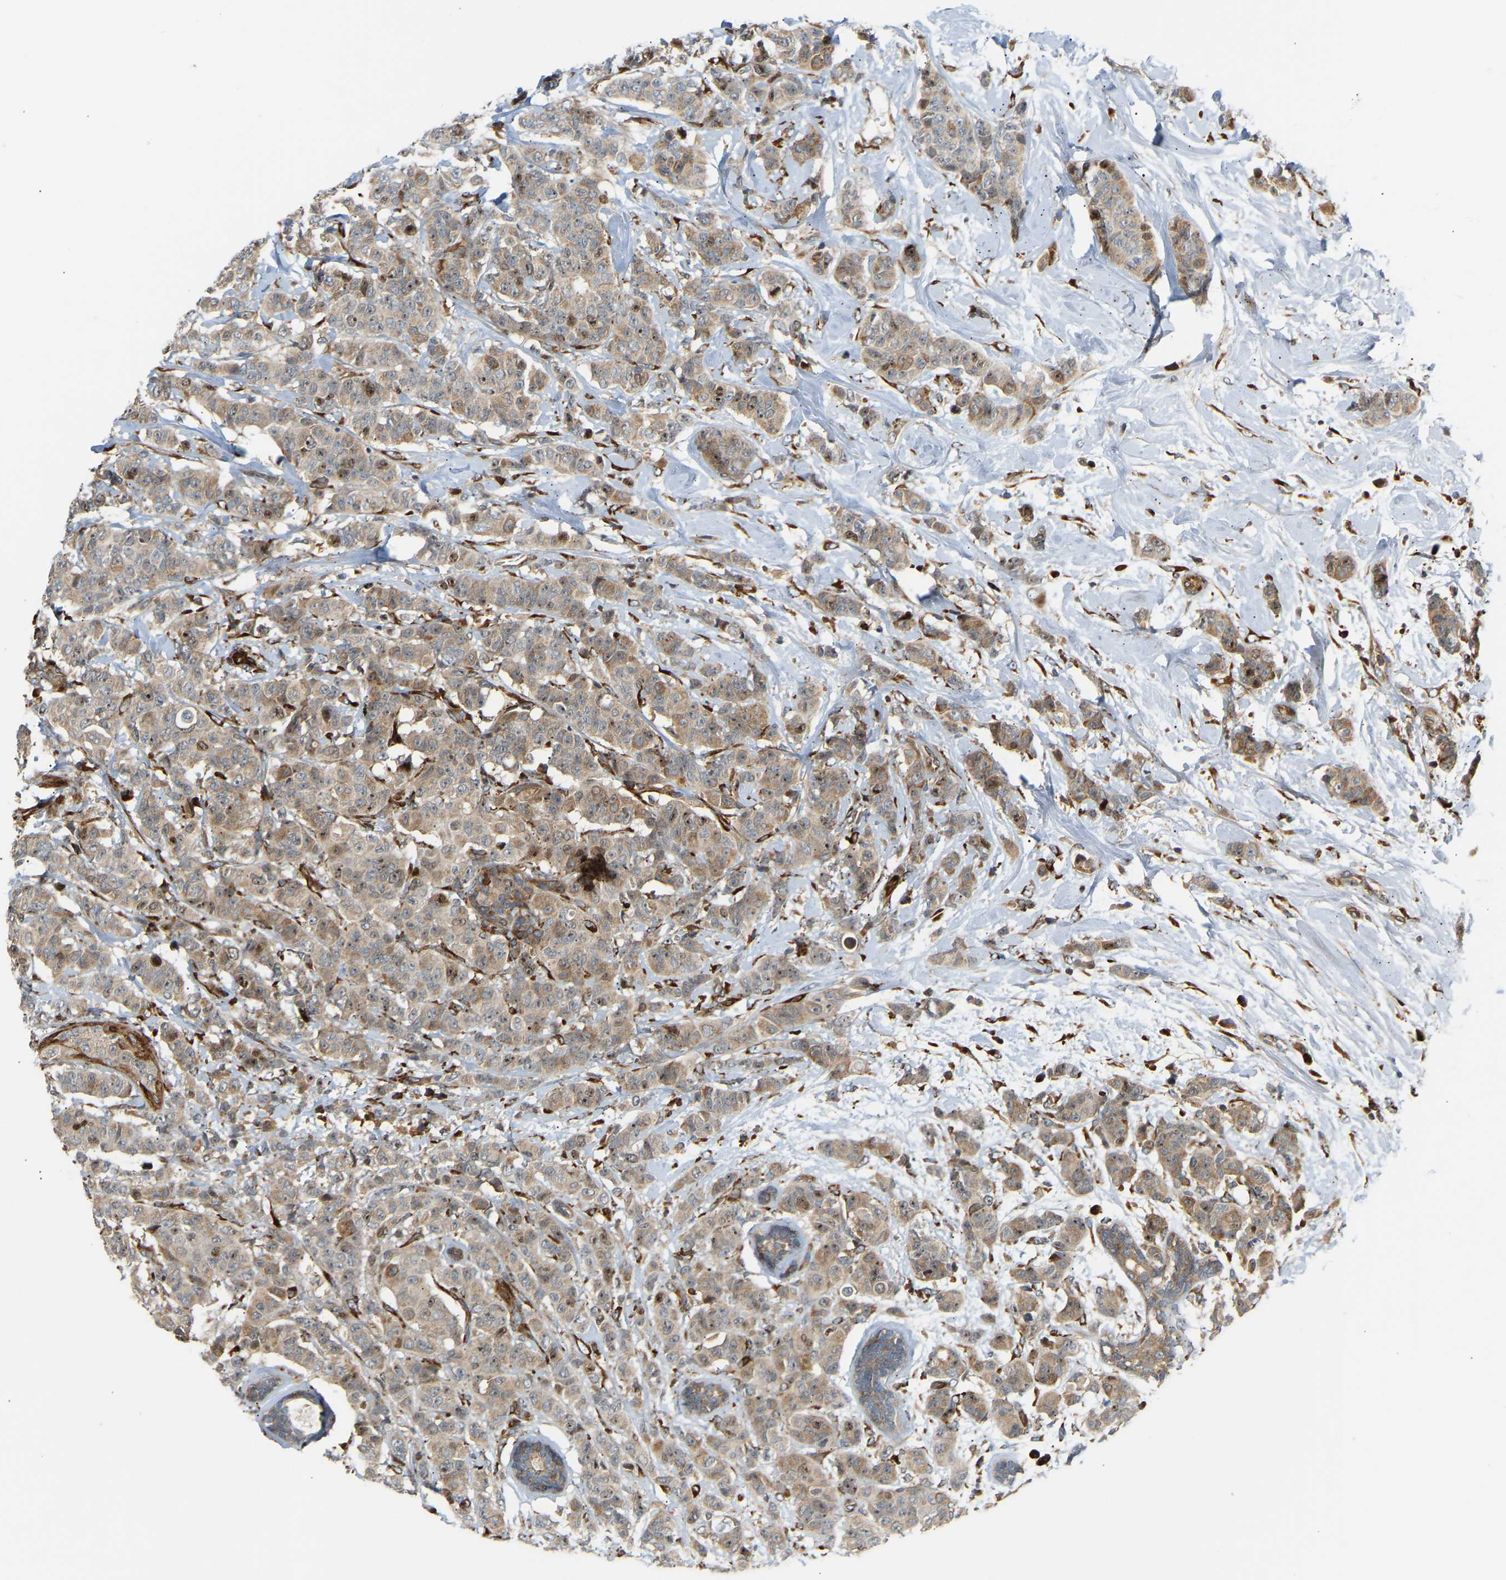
{"staining": {"intensity": "weak", "quantity": ">75%", "location": "cytoplasmic/membranous,nuclear"}, "tissue": "breast cancer", "cell_type": "Tumor cells", "image_type": "cancer", "snomed": [{"axis": "morphology", "description": "Normal tissue, NOS"}, {"axis": "morphology", "description": "Duct carcinoma"}, {"axis": "topography", "description": "Breast"}], "caption": "IHC image of breast cancer (invasive ductal carcinoma) stained for a protein (brown), which displays low levels of weak cytoplasmic/membranous and nuclear expression in approximately >75% of tumor cells.", "gene": "PLCG2", "patient": {"sex": "female", "age": 40}}